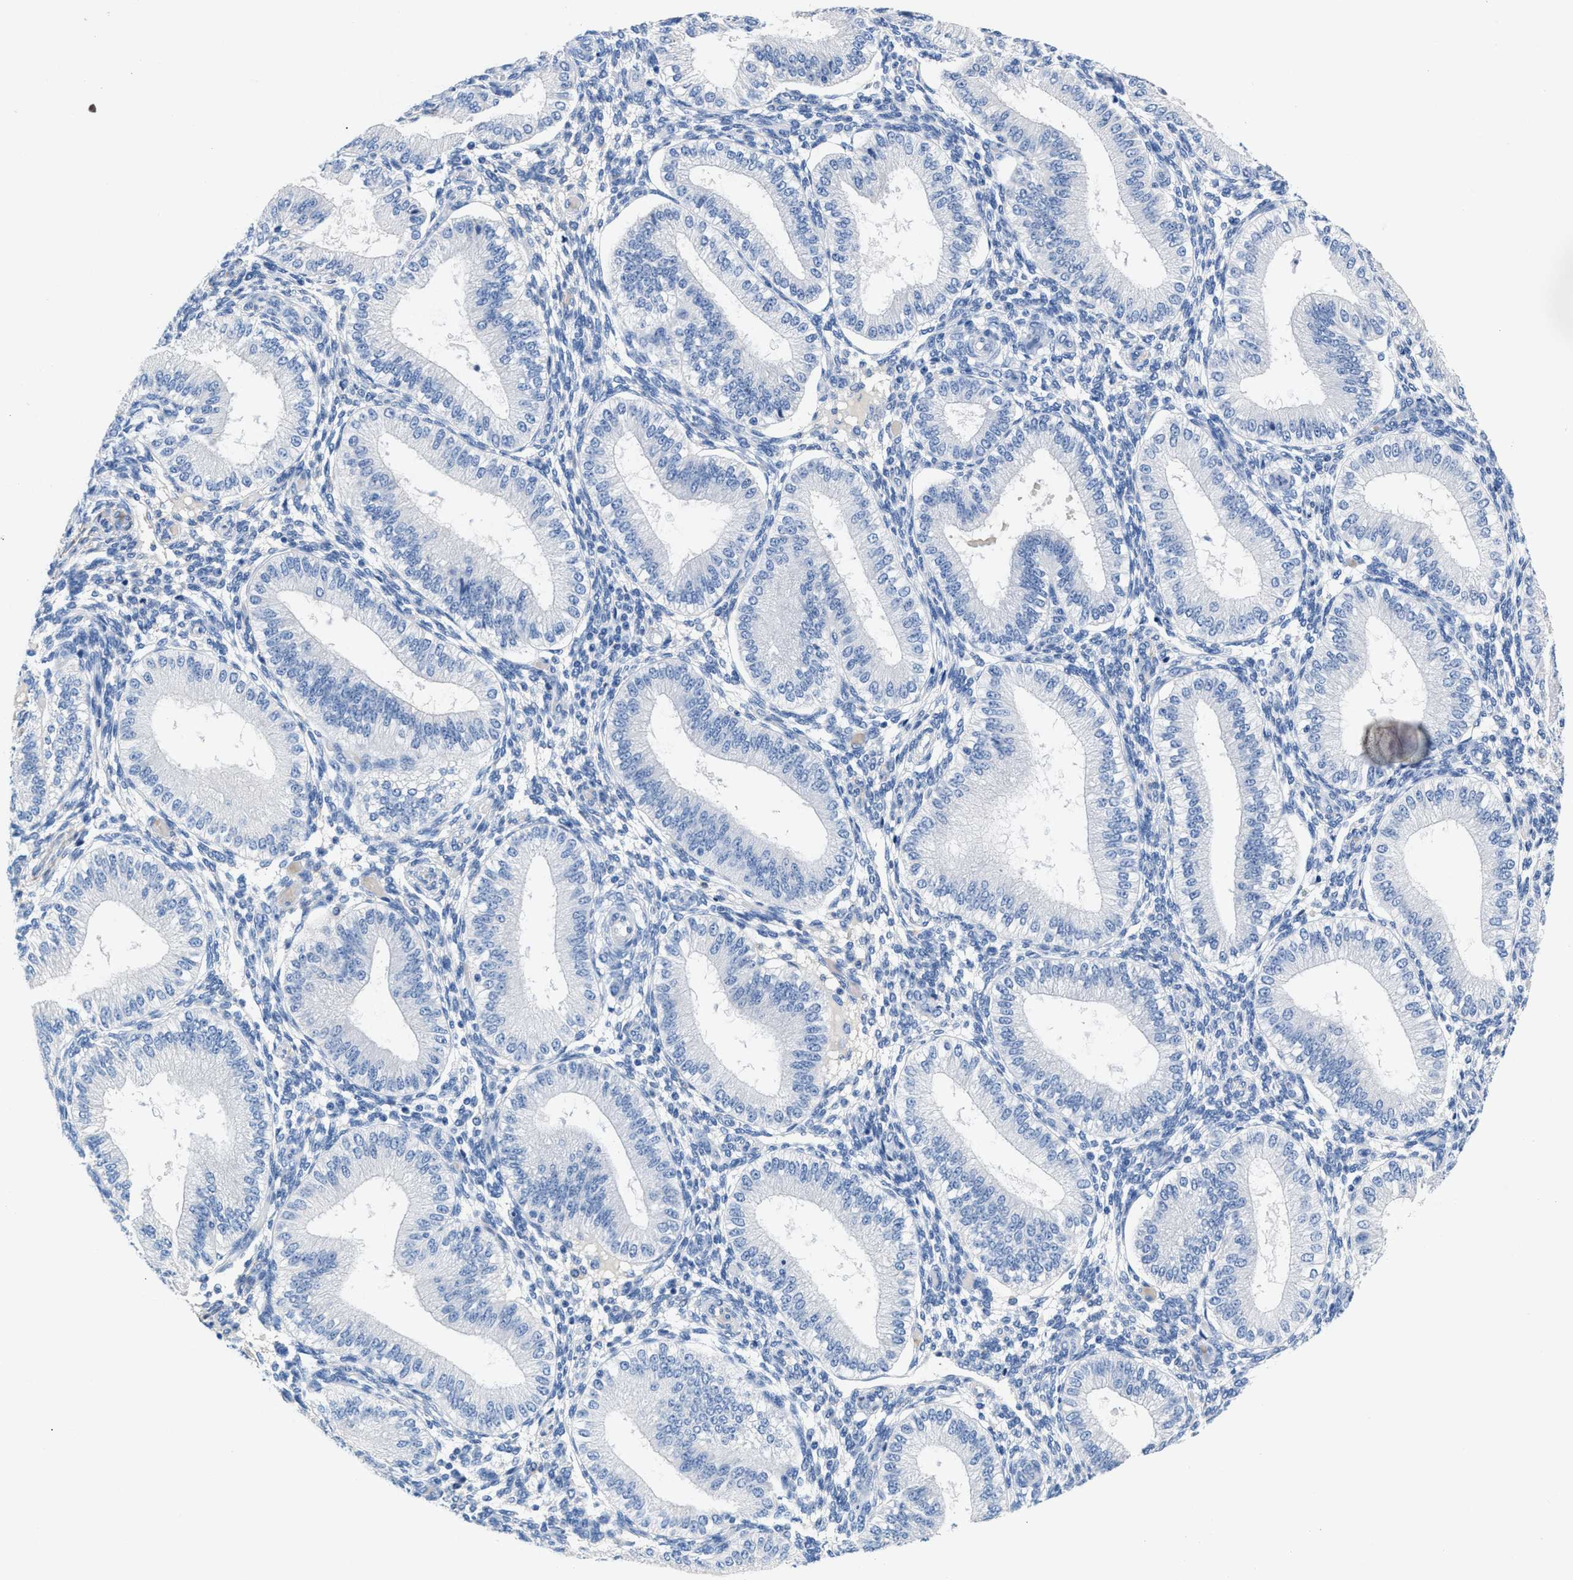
{"staining": {"intensity": "negative", "quantity": "none", "location": "none"}, "tissue": "endometrium", "cell_type": "Cells in endometrial stroma", "image_type": "normal", "snomed": [{"axis": "morphology", "description": "Normal tissue, NOS"}, {"axis": "topography", "description": "Endometrium"}], "caption": "There is no significant staining in cells in endometrial stroma of endometrium.", "gene": "SLFN13", "patient": {"sex": "female", "age": 39}}